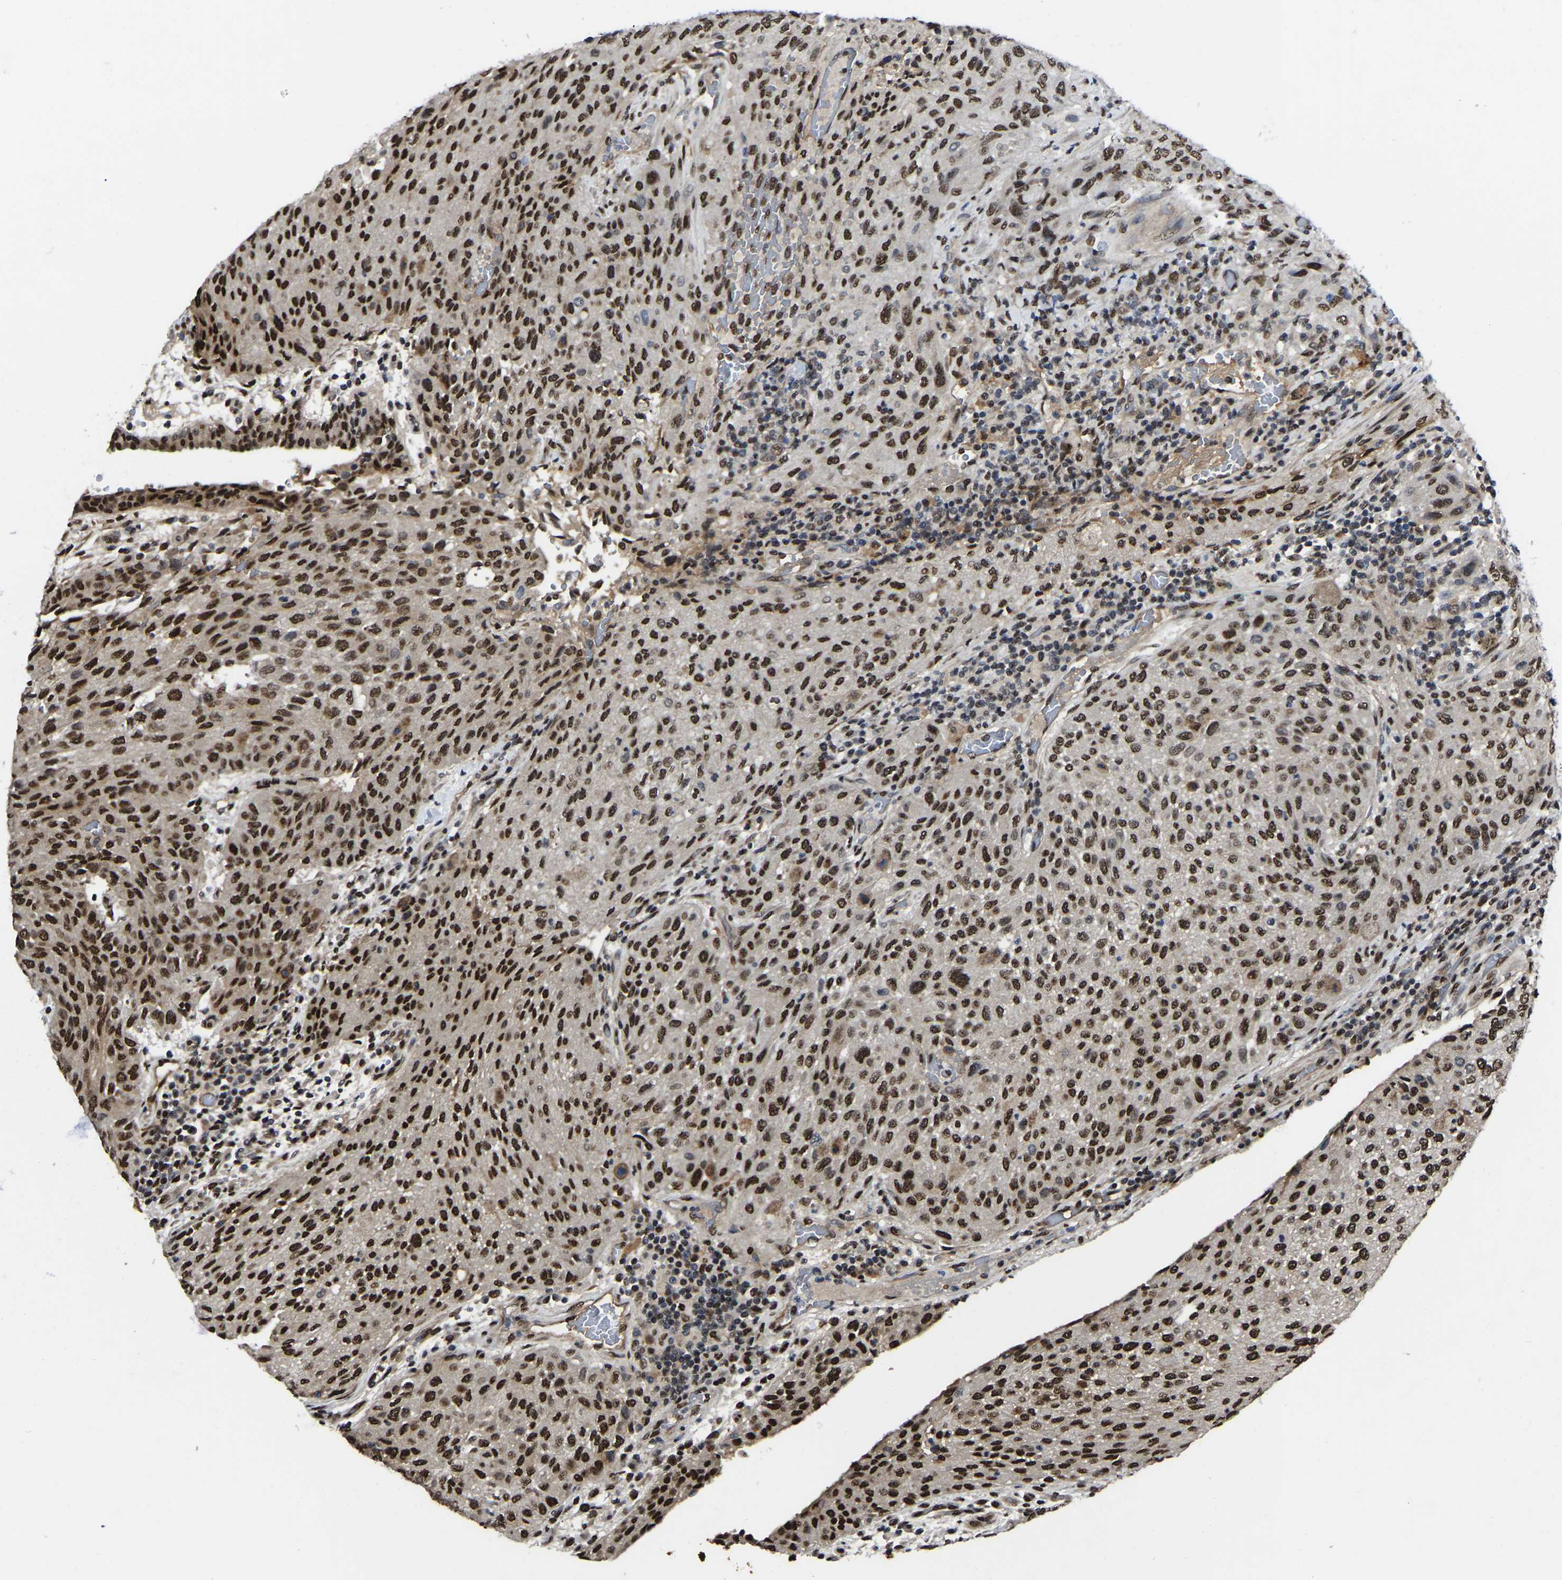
{"staining": {"intensity": "strong", "quantity": ">75%", "location": "nuclear"}, "tissue": "urothelial cancer", "cell_type": "Tumor cells", "image_type": "cancer", "snomed": [{"axis": "morphology", "description": "Urothelial carcinoma, Low grade"}, {"axis": "morphology", "description": "Urothelial carcinoma, High grade"}, {"axis": "topography", "description": "Urinary bladder"}], "caption": "This is a micrograph of IHC staining of high-grade urothelial carcinoma, which shows strong positivity in the nuclear of tumor cells.", "gene": "TRIM35", "patient": {"sex": "male", "age": 35}}